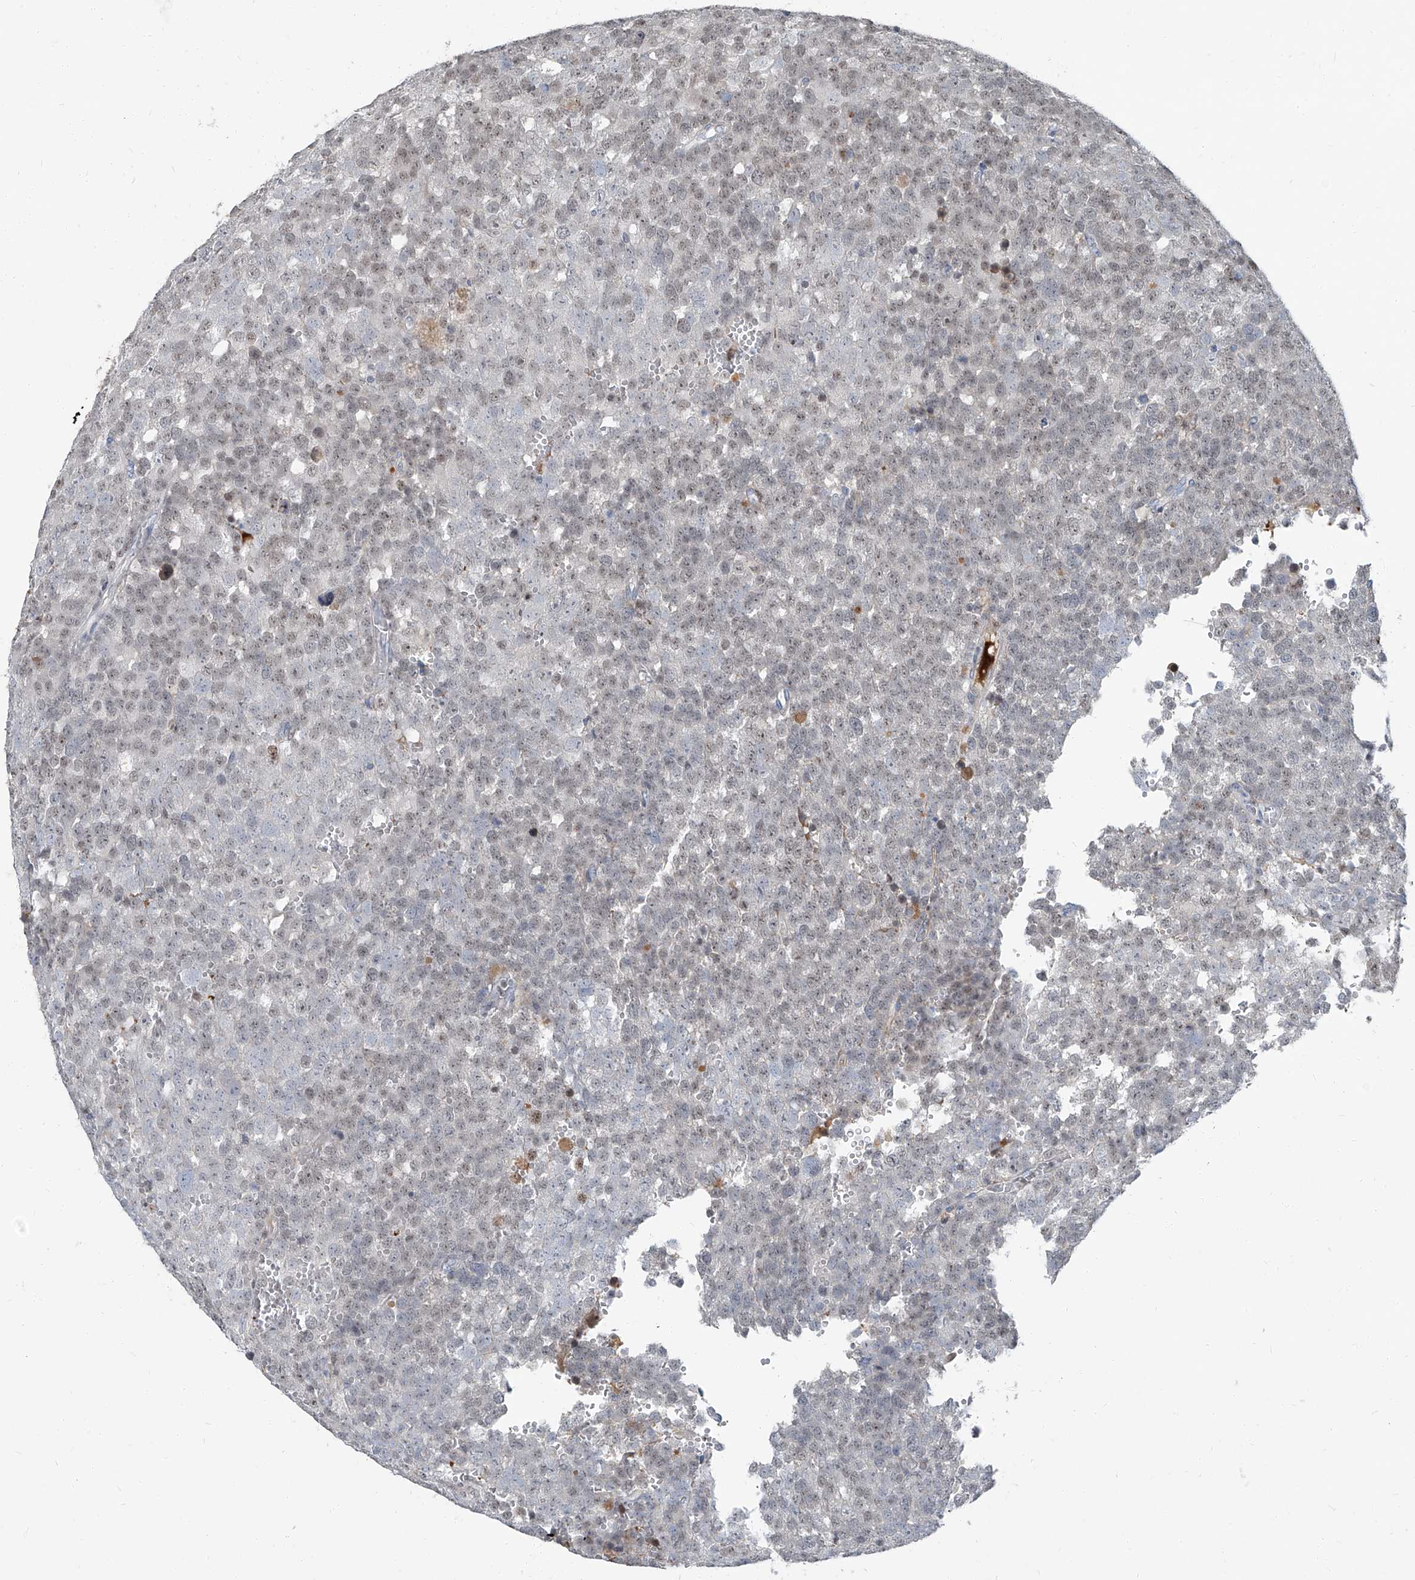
{"staining": {"intensity": "weak", "quantity": "<25%", "location": "nuclear"}, "tissue": "testis cancer", "cell_type": "Tumor cells", "image_type": "cancer", "snomed": [{"axis": "morphology", "description": "Seminoma, NOS"}, {"axis": "topography", "description": "Testis"}], "caption": "Tumor cells are negative for protein expression in human testis cancer (seminoma).", "gene": "HOXA3", "patient": {"sex": "male", "age": 71}}